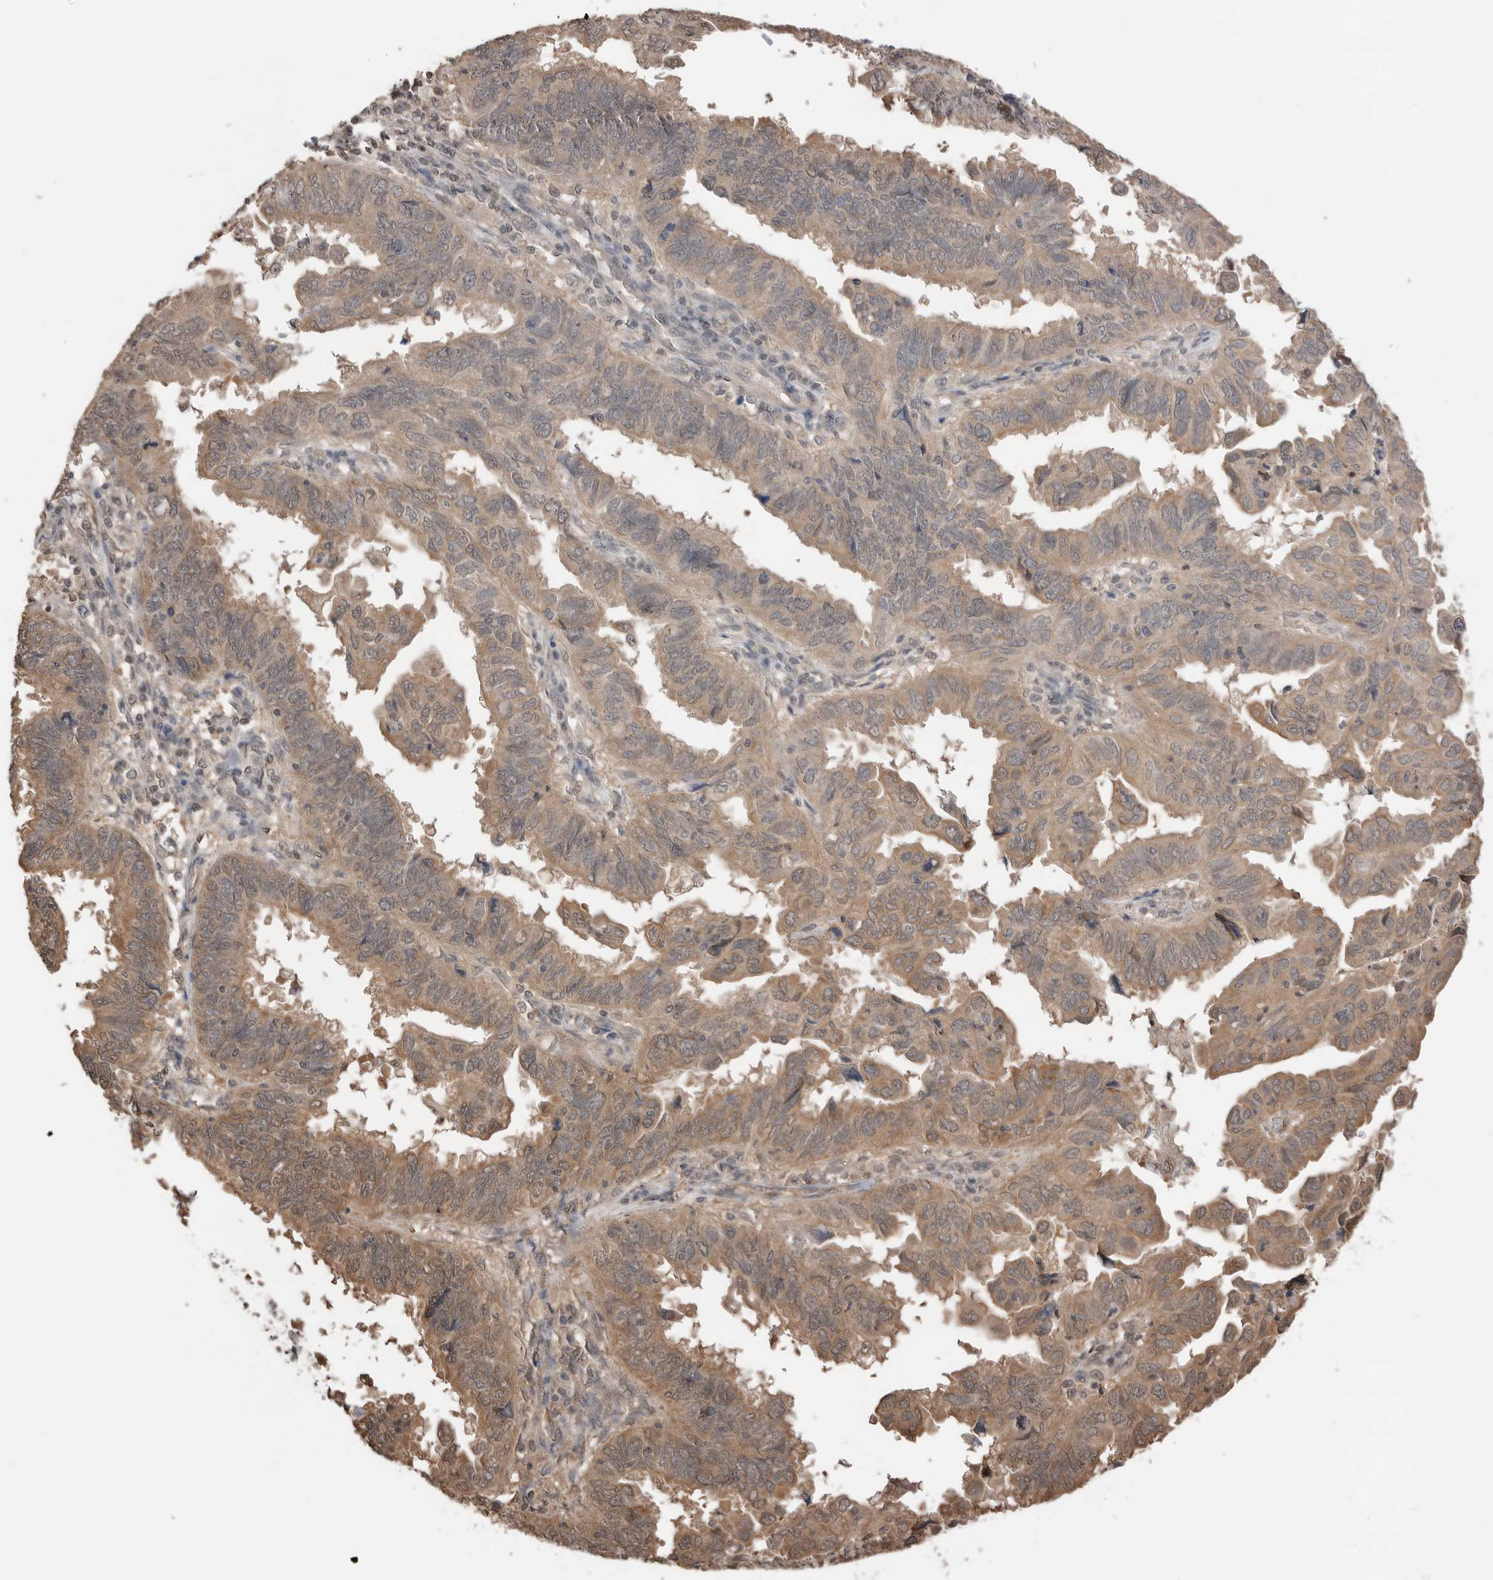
{"staining": {"intensity": "moderate", "quantity": ">75%", "location": "cytoplasmic/membranous"}, "tissue": "endometrial cancer", "cell_type": "Tumor cells", "image_type": "cancer", "snomed": [{"axis": "morphology", "description": "Adenocarcinoma, NOS"}, {"axis": "topography", "description": "Uterus"}], "caption": "Tumor cells reveal medium levels of moderate cytoplasmic/membranous positivity in approximately >75% of cells in endometrial adenocarcinoma. The protein of interest is shown in brown color, while the nuclei are stained blue.", "gene": "PEAK1", "patient": {"sex": "female", "age": 77}}